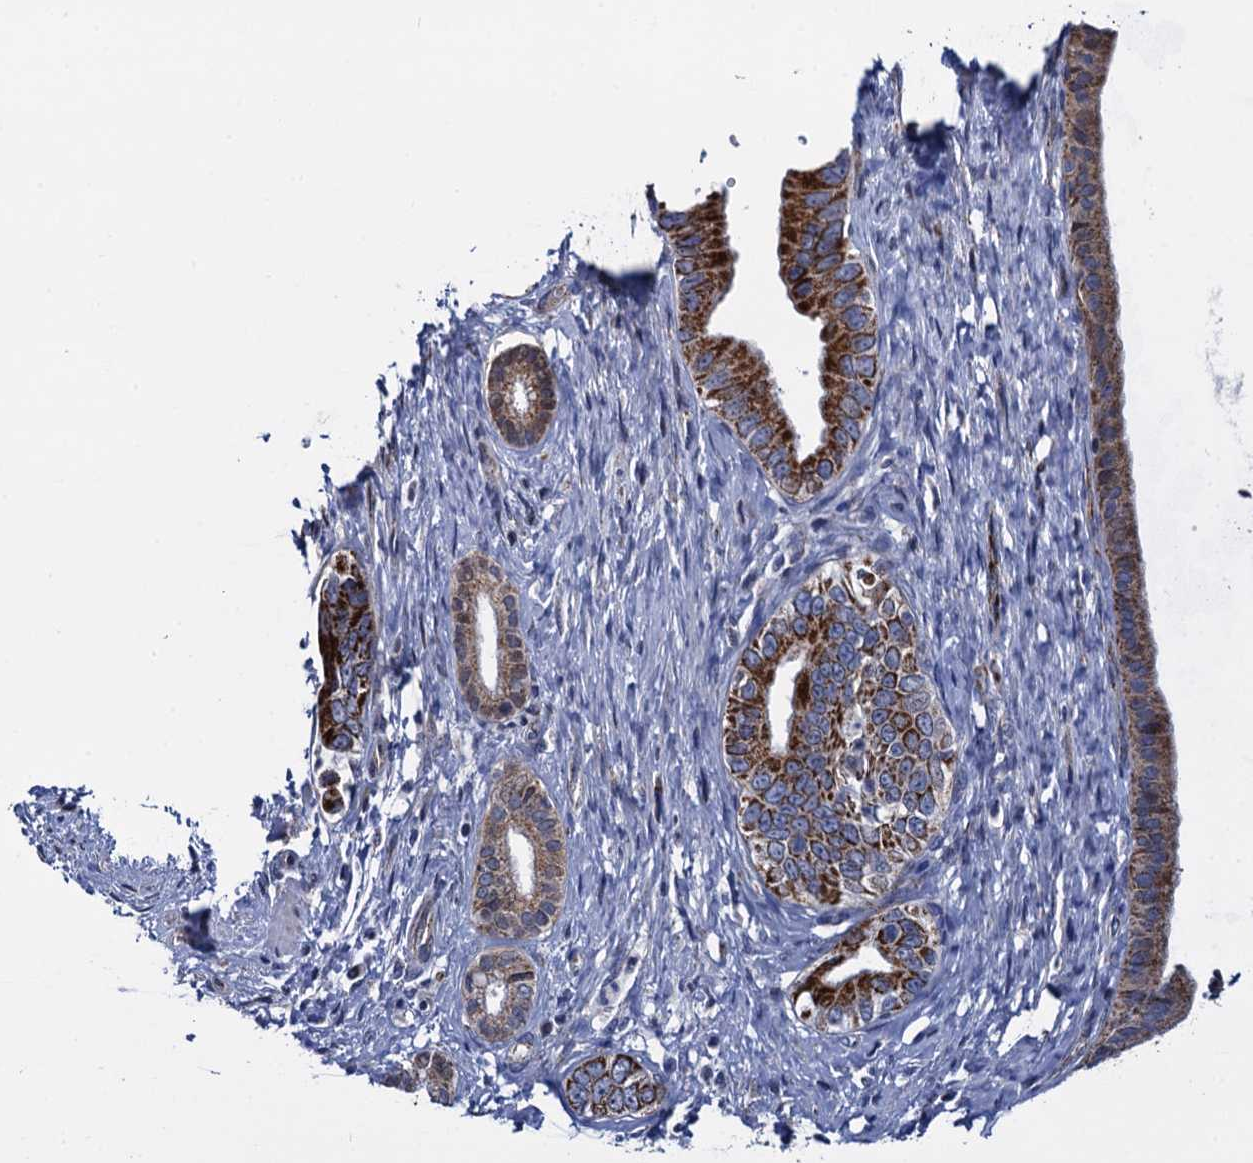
{"staining": {"intensity": "moderate", "quantity": "25%-75%", "location": "cytoplasmic/membranous"}, "tissue": "pancreatic cancer", "cell_type": "Tumor cells", "image_type": "cancer", "snomed": [{"axis": "morphology", "description": "Adenocarcinoma, NOS"}, {"axis": "topography", "description": "Pancreas"}], "caption": "An image of adenocarcinoma (pancreatic) stained for a protein reveals moderate cytoplasmic/membranous brown staining in tumor cells.", "gene": "PTCD3", "patient": {"sex": "female", "age": 55}}